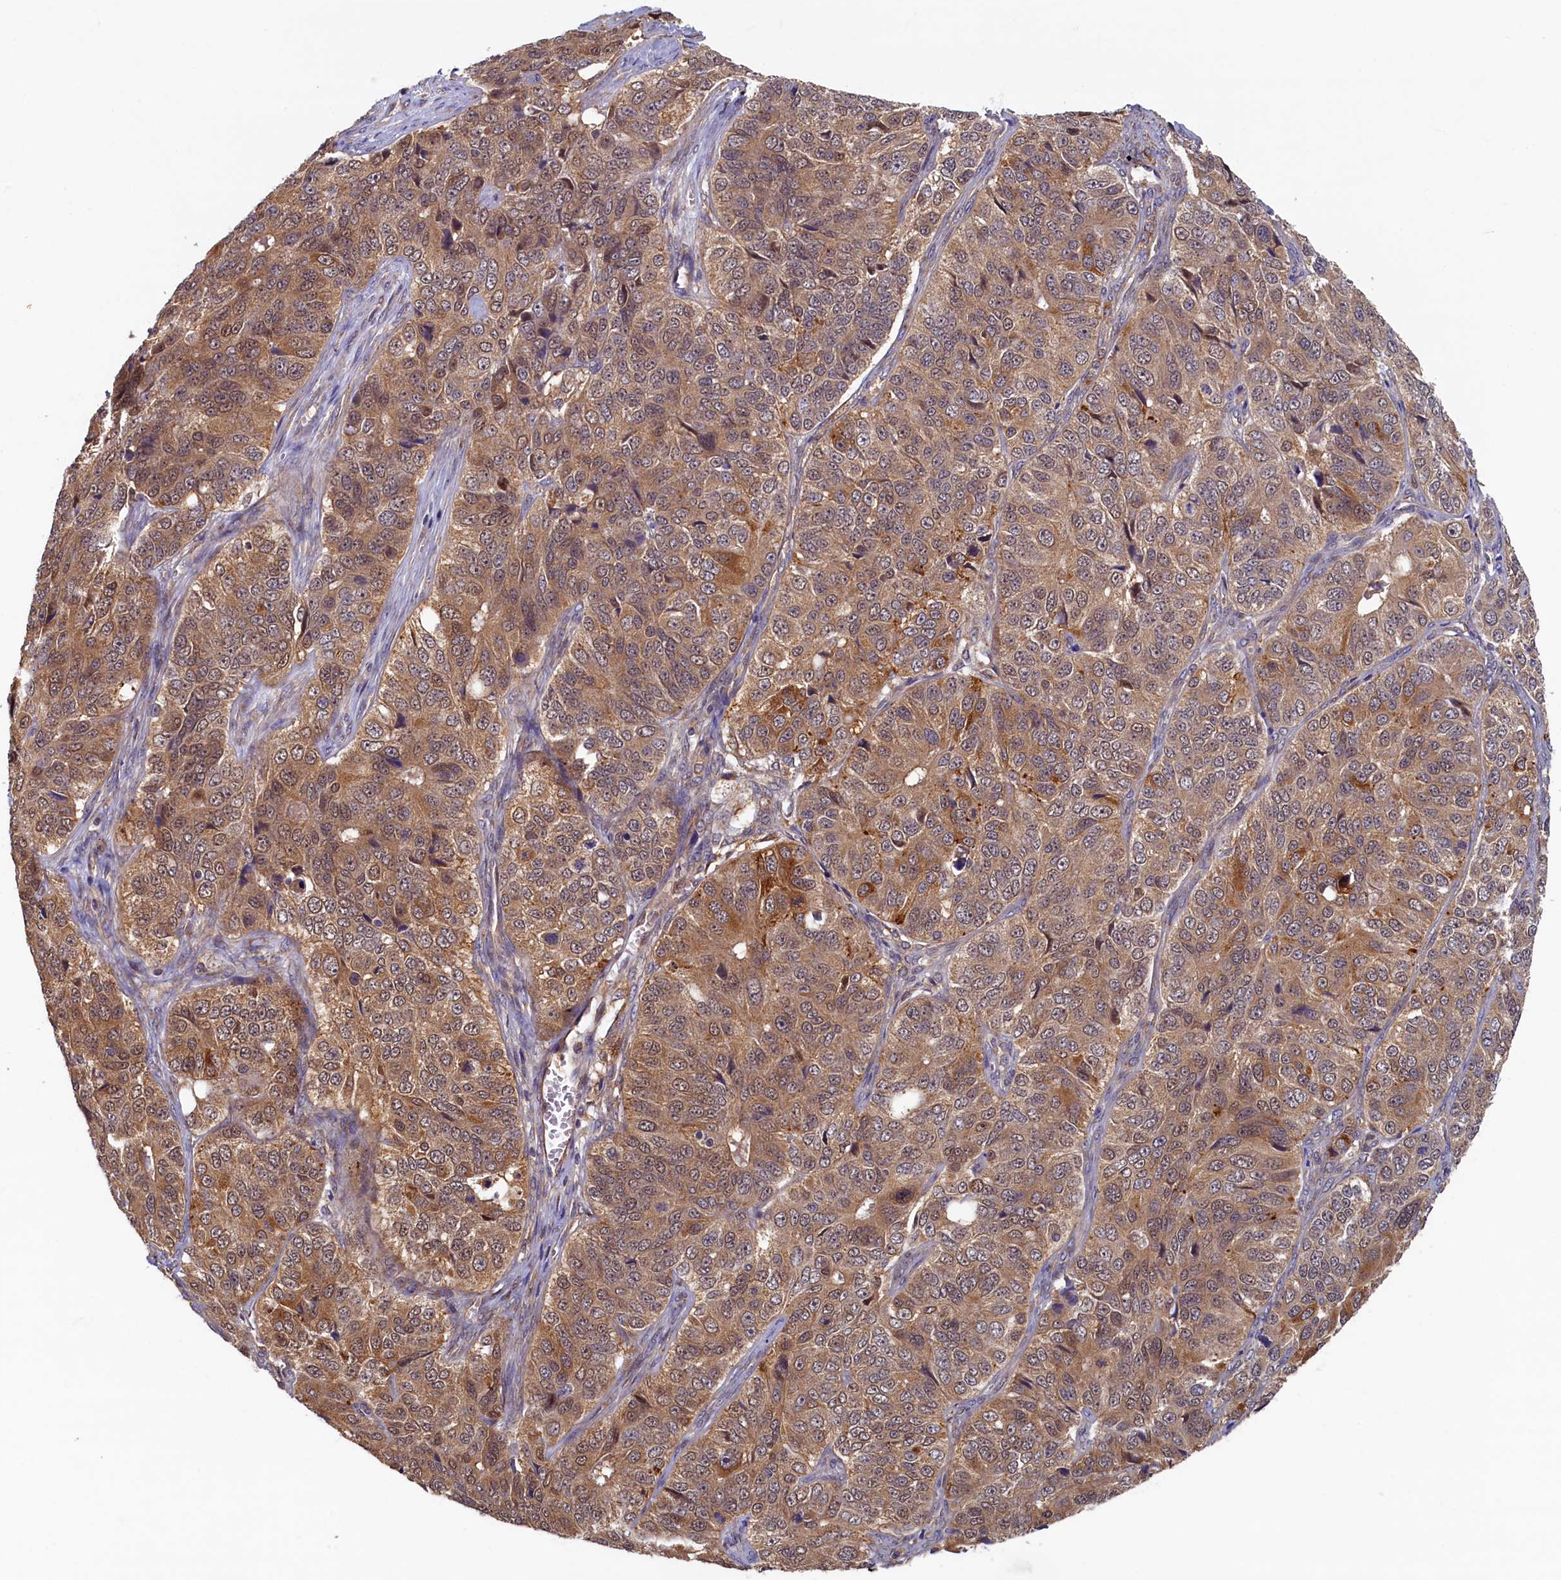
{"staining": {"intensity": "moderate", "quantity": ">75%", "location": "cytoplasmic/membranous"}, "tissue": "ovarian cancer", "cell_type": "Tumor cells", "image_type": "cancer", "snomed": [{"axis": "morphology", "description": "Carcinoma, endometroid"}, {"axis": "topography", "description": "Ovary"}], "caption": "IHC of human ovarian cancer shows medium levels of moderate cytoplasmic/membranous expression in about >75% of tumor cells.", "gene": "STX12", "patient": {"sex": "female", "age": 51}}